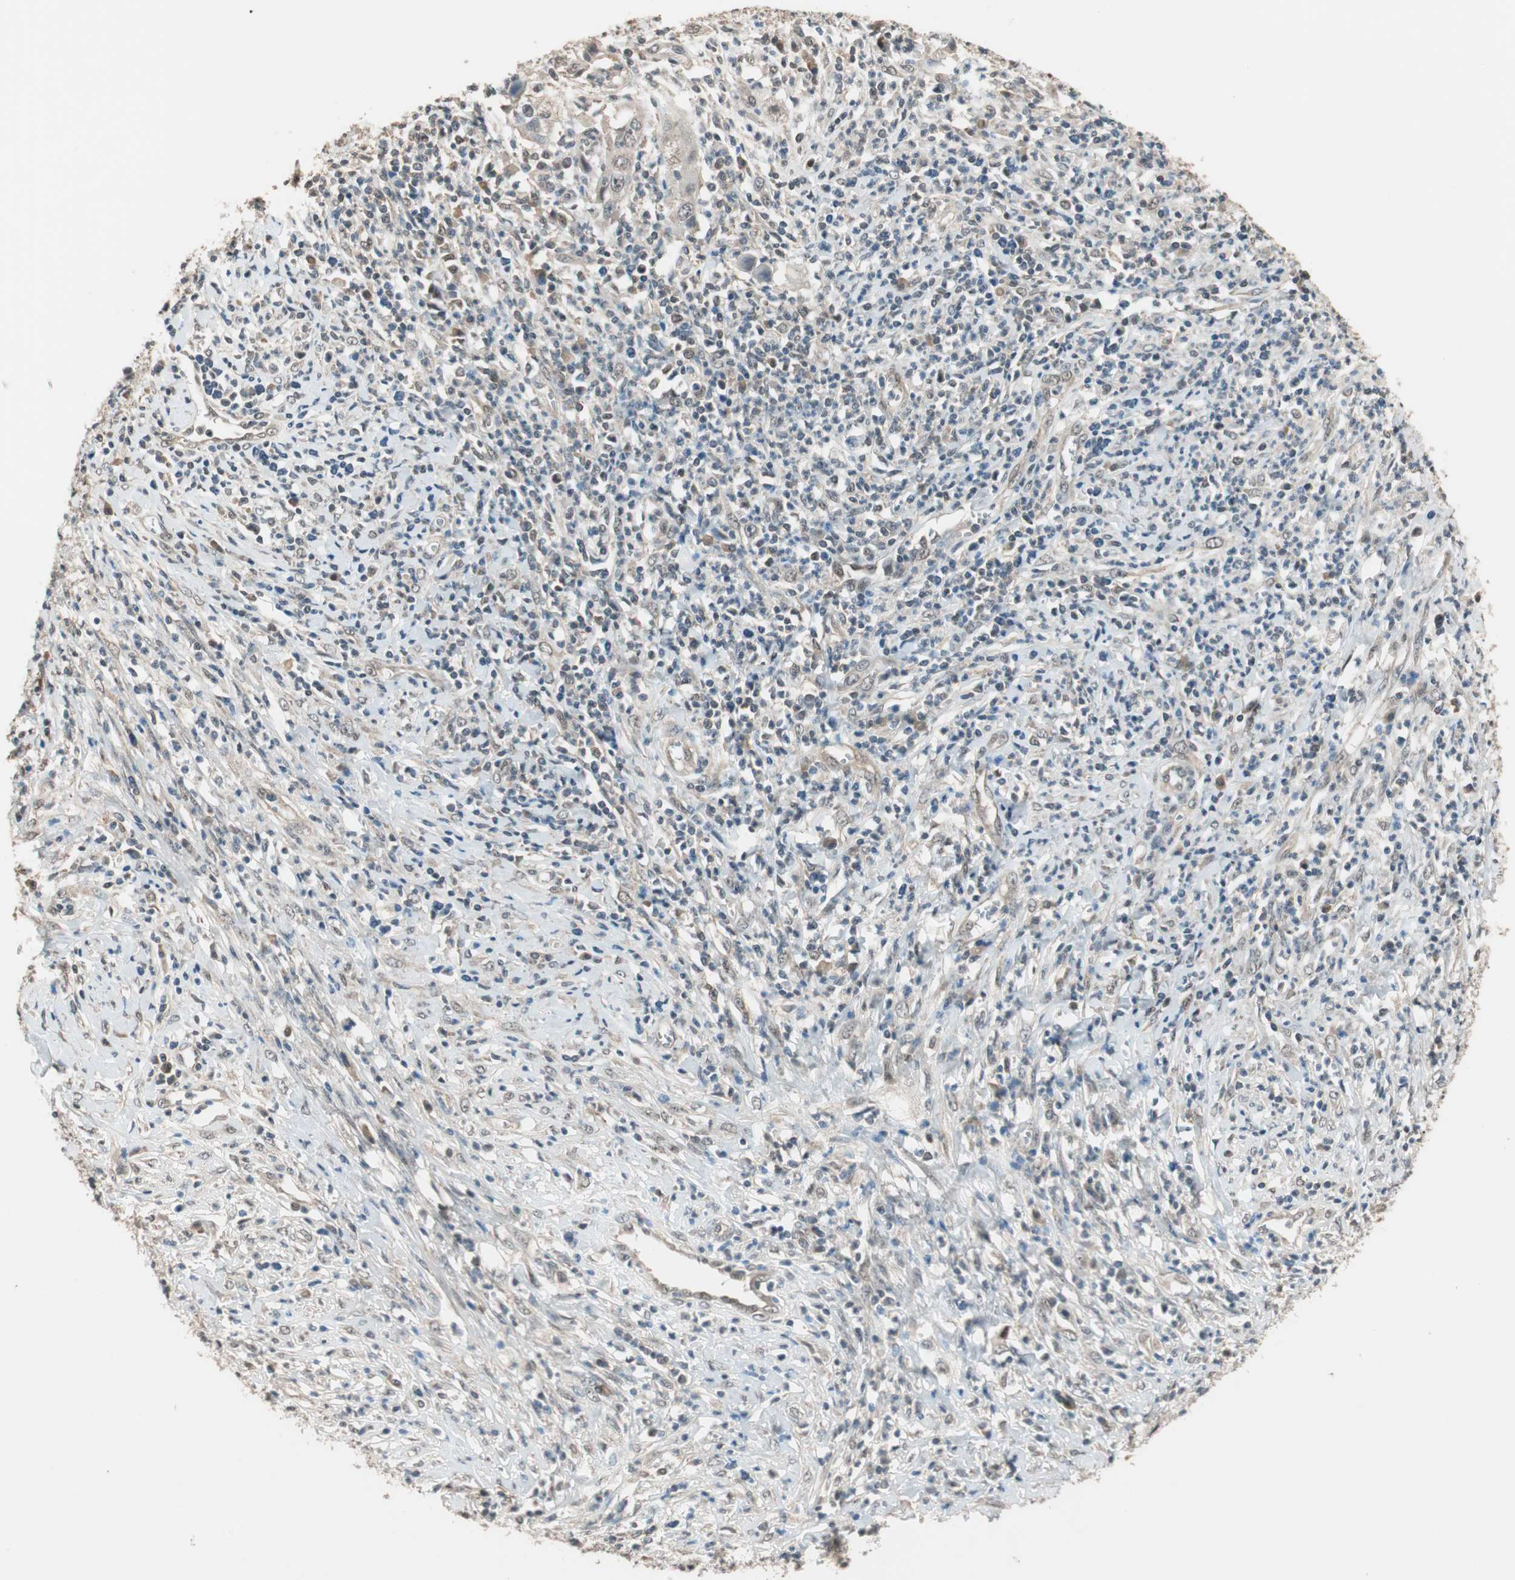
{"staining": {"intensity": "weak", "quantity": "25%-75%", "location": "cytoplasmic/membranous"}, "tissue": "cervical cancer", "cell_type": "Tumor cells", "image_type": "cancer", "snomed": [{"axis": "morphology", "description": "Squamous cell carcinoma, NOS"}, {"axis": "topography", "description": "Cervix"}], "caption": "Weak cytoplasmic/membranous expression for a protein is identified in approximately 25%-75% of tumor cells of cervical squamous cell carcinoma using immunohistochemistry.", "gene": "USP5", "patient": {"sex": "female", "age": 32}}